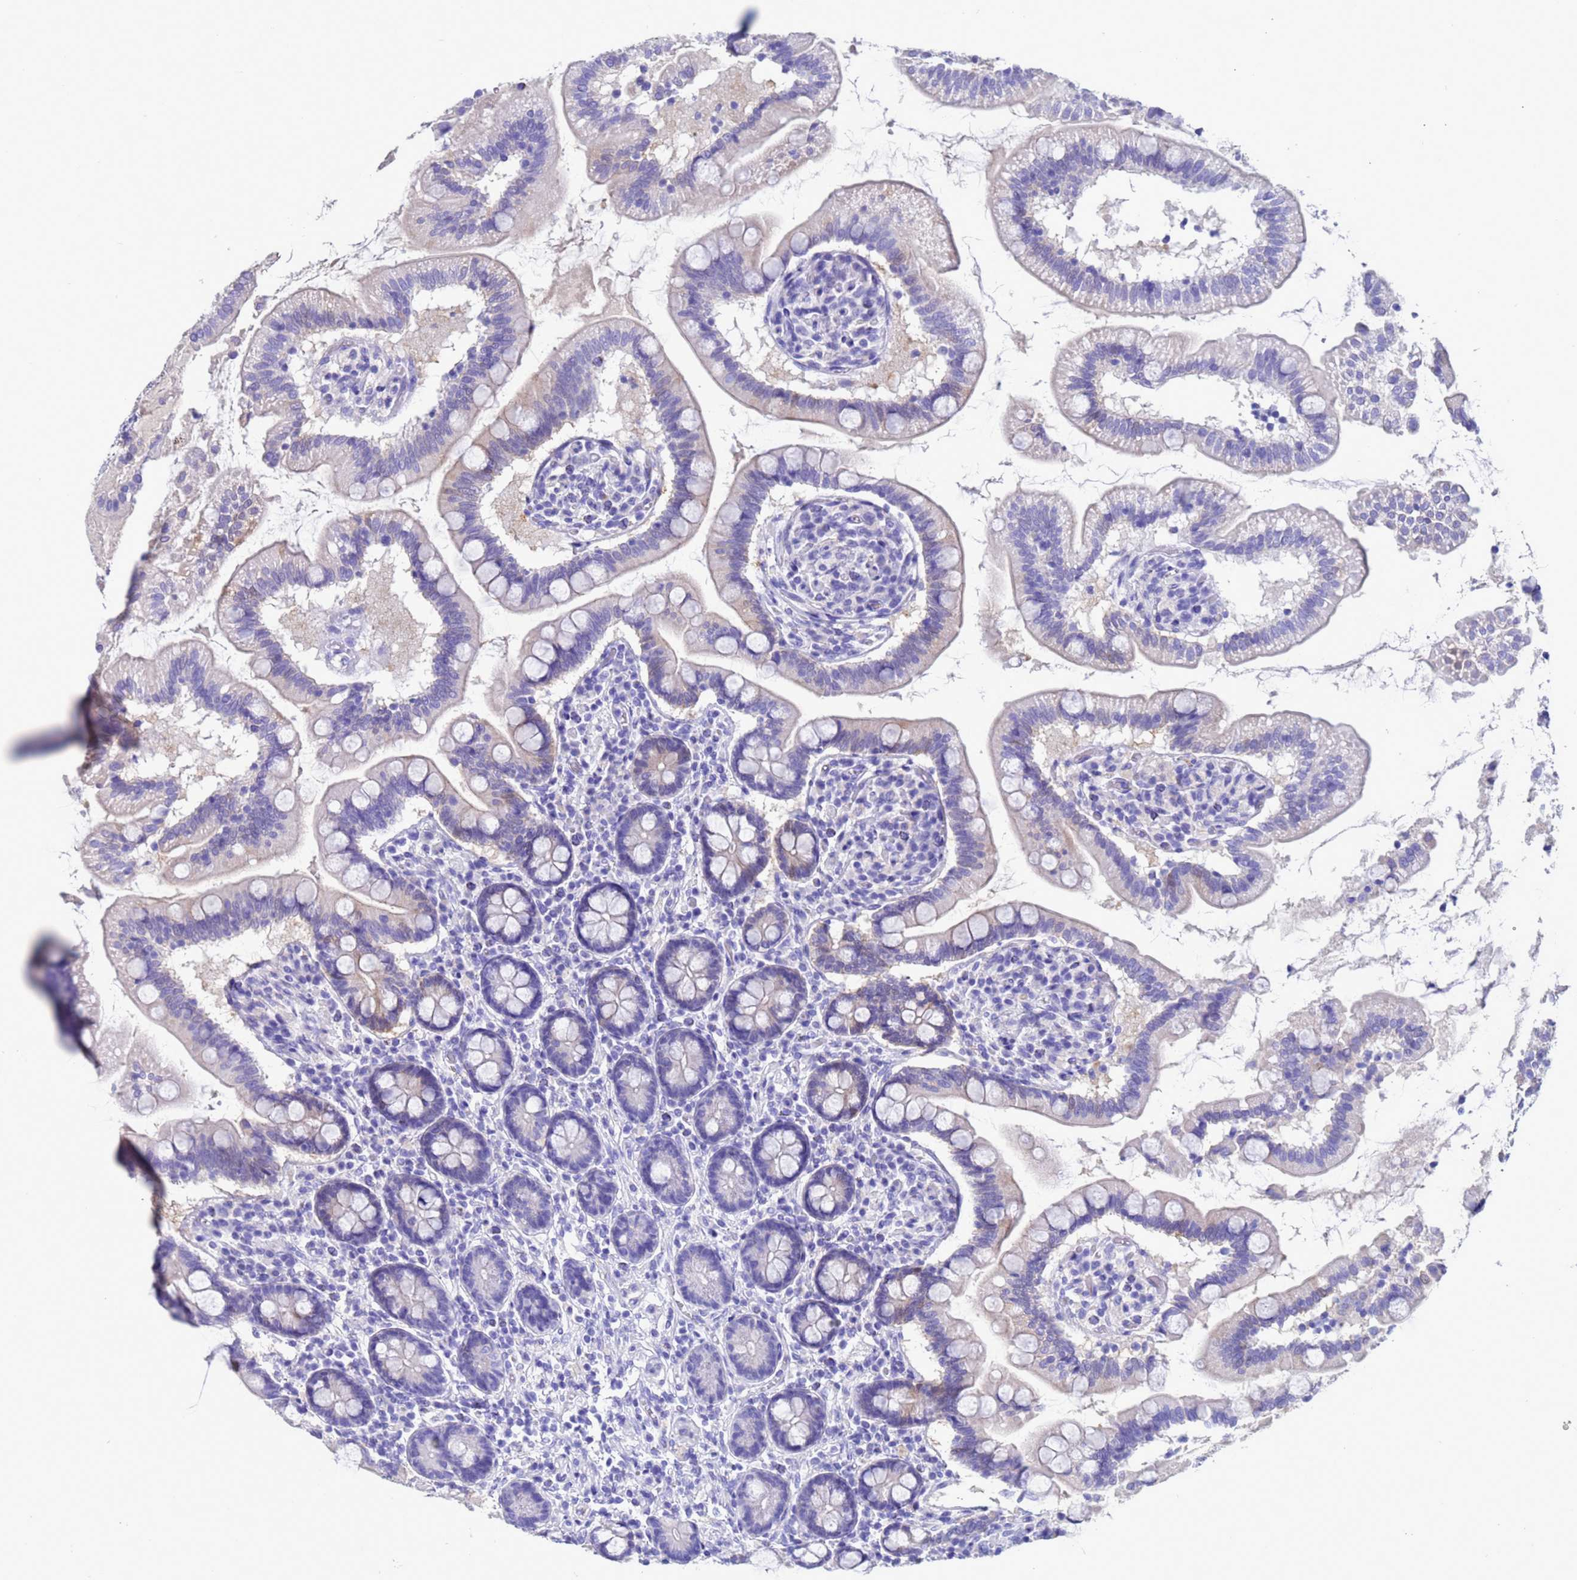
{"staining": {"intensity": "moderate", "quantity": "<25%", "location": "cytoplasmic/membranous,nuclear"}, "tissue": "small intestine", "cell_type": "Glandular cells", "image_type": "normal", "snomed": [{"axis": "morphology", "description": "Normal tissue, NOS"}, {"axis": "topography", "description": "Small intestine"}], "caption": "Protein staining displays moderate cytoplasmic/membranous,nuclear positivity in about <25% of glandular cells in benign small intestine. (brown staining indicates protein expression, while blue staining denotes nuclei).", "gene": "AKR1C2", "patient": {"sex": "female", "age": 64}}